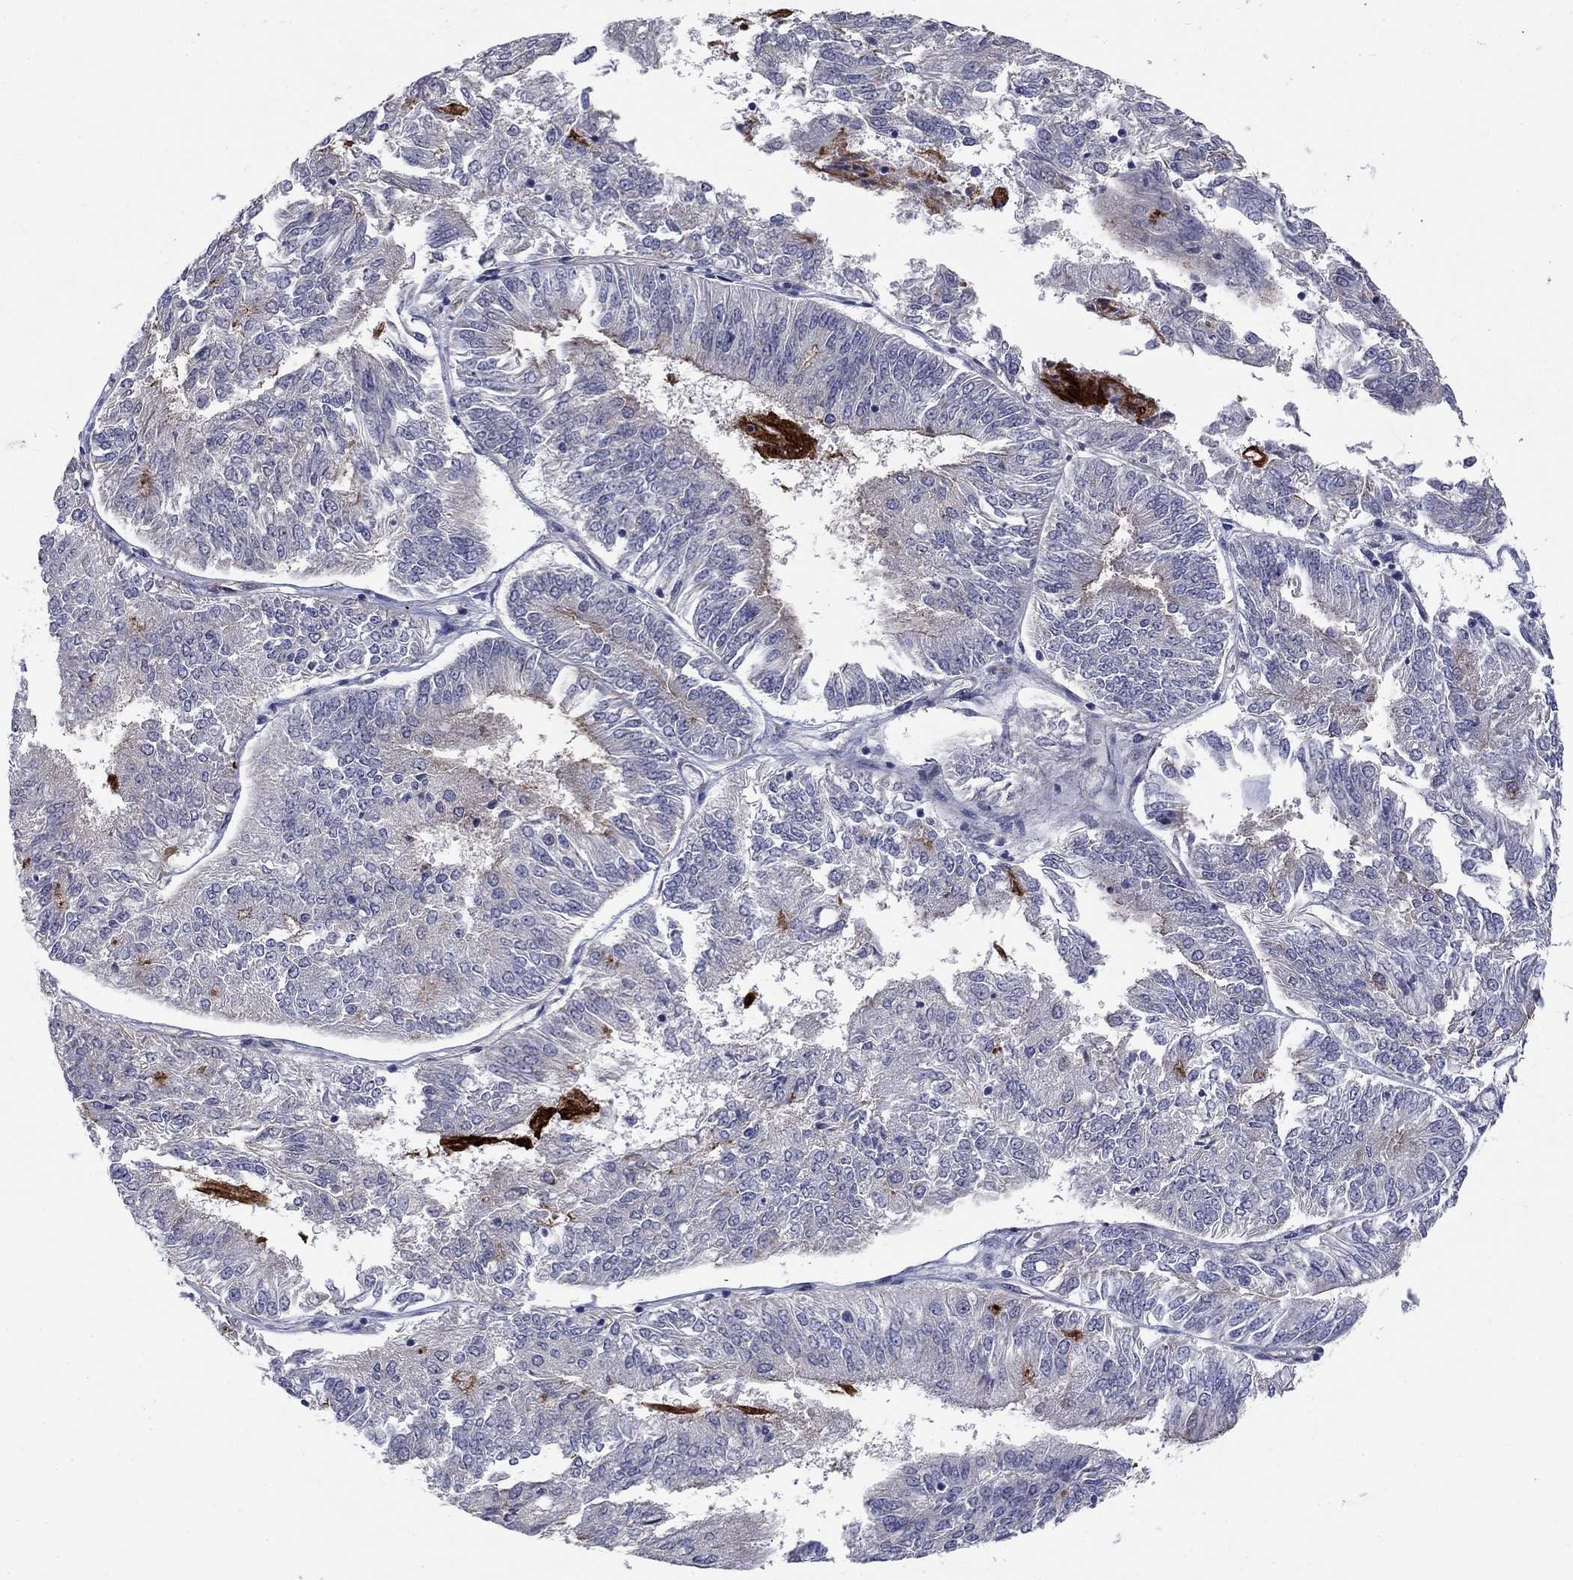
{"staining": {"intensity": "weak", "quantity": "<25%", "location": "cytoplasmic/membranous"}, "tissue": "endometrial cancer", "cell_type": "Tumor cells", "image_type": "cancer", "snomed": [{"axis": "morphology", "description": "Adenocarcinoma, NOS"}, {"axis": "topography", "description": "Endometrium"}], "caption": "This histopathology image is of endometrial adenocarcinoma stained with IHC to label a protein in brown with the nuclei are counter-stained blue. There is no expression in tumor cells.", "gene": "SLC1A1", "patient": {"sex": "female", "age": 58}}